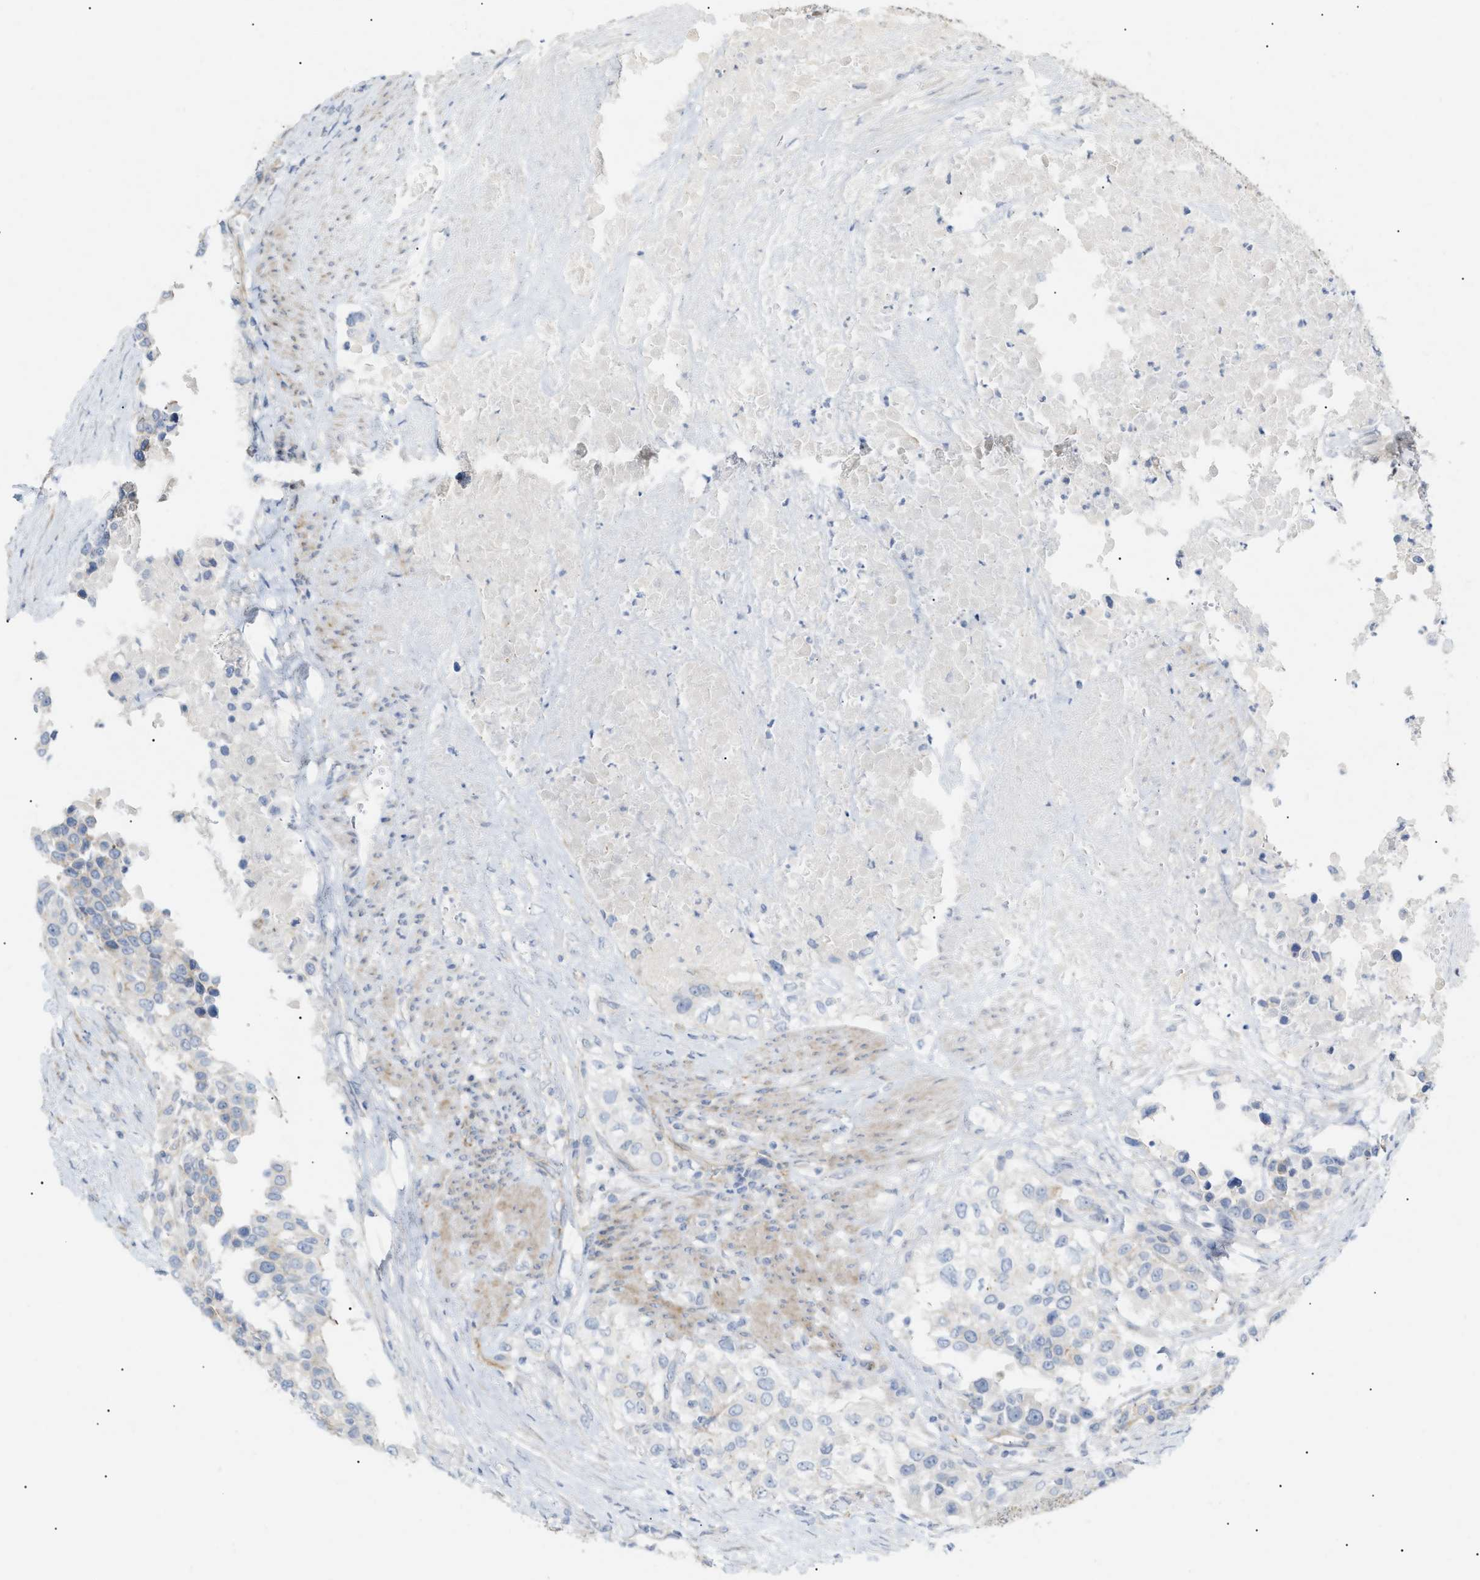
{"staining": {"intensity": "negative", "quantity": "none", "location": "none"}, "tissue": "urothelial cancer", "cell_type": "Tumor cells", "image_type": "cancer", "snomed": [{"axis": "morphology", "description": "Urothelial carcinoma, High grade"}, {"axis": "topography", "description": "Urinary bladder"}], "caption": "High magnification brightfield microscopy of urothelial carcinoma (high-grade) stained with DAB (3,3'-diaminobenzidine) (brown) and counterstained with hematoxylin (blue): tumor cells show no significant expression.", "gene": "ZFHX2", "patient": {"sex": "female", "age": 80}}